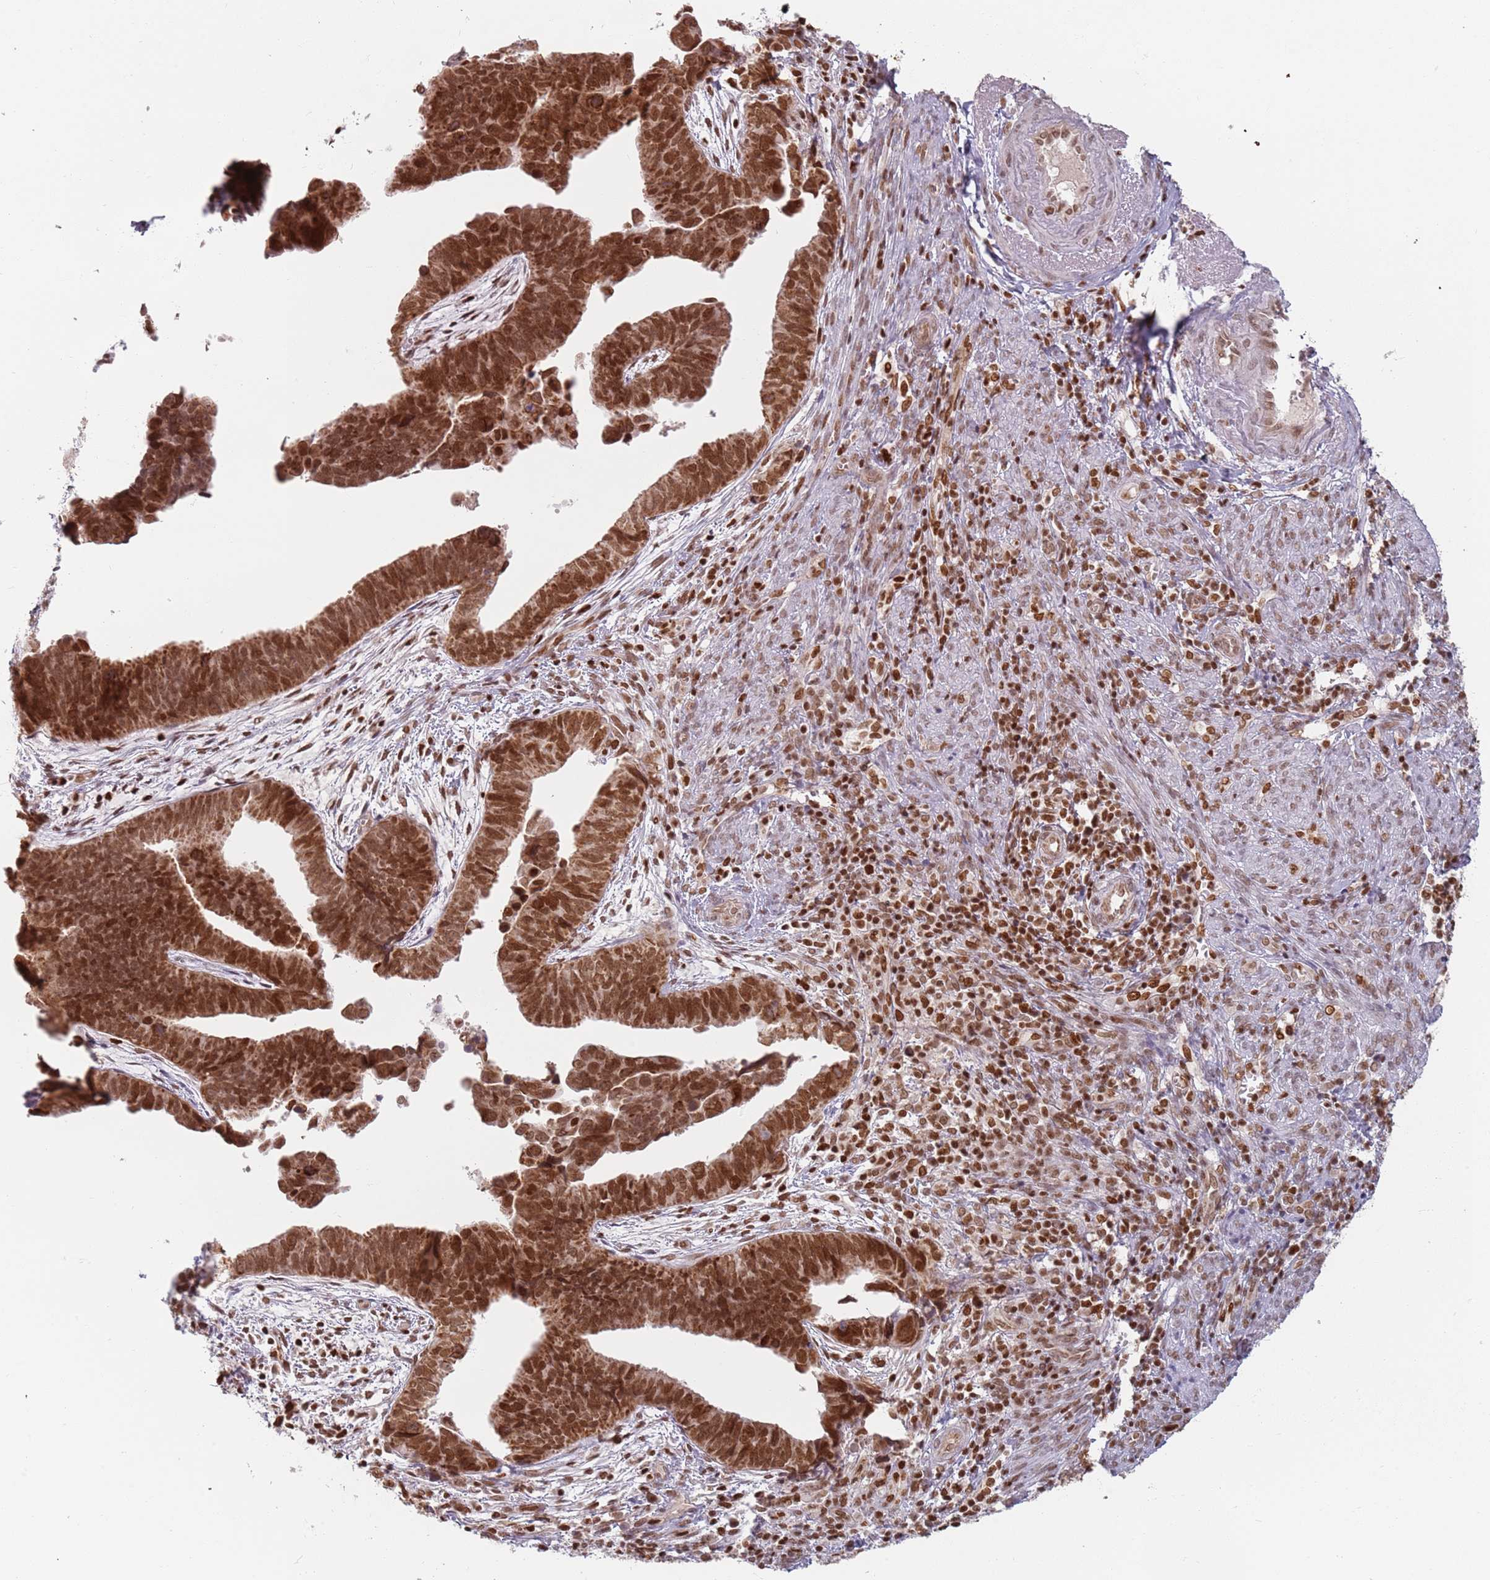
{"staining": {"intensity": "strong", "quantity": ">75%", "location": "cytoplasmic/membranous,nuclear"}, "tissue": "endometrial cancer", "cell_type": "Tumor cells", "image_type": "cancer", "snomed": [{"axis": "morphology", "description": "Adenocarcinoma, NOS"}, {"axis": "topography", "description": "Endometrium"}], "caption": "Protein staining of endometrial cancer tissue demonstrates strong cytoplasmic/membranous and nuclear expression in approximately >75% of tumor cells.", "gene": "NUP50", "patient": {"sex": "female", "age": 75}}